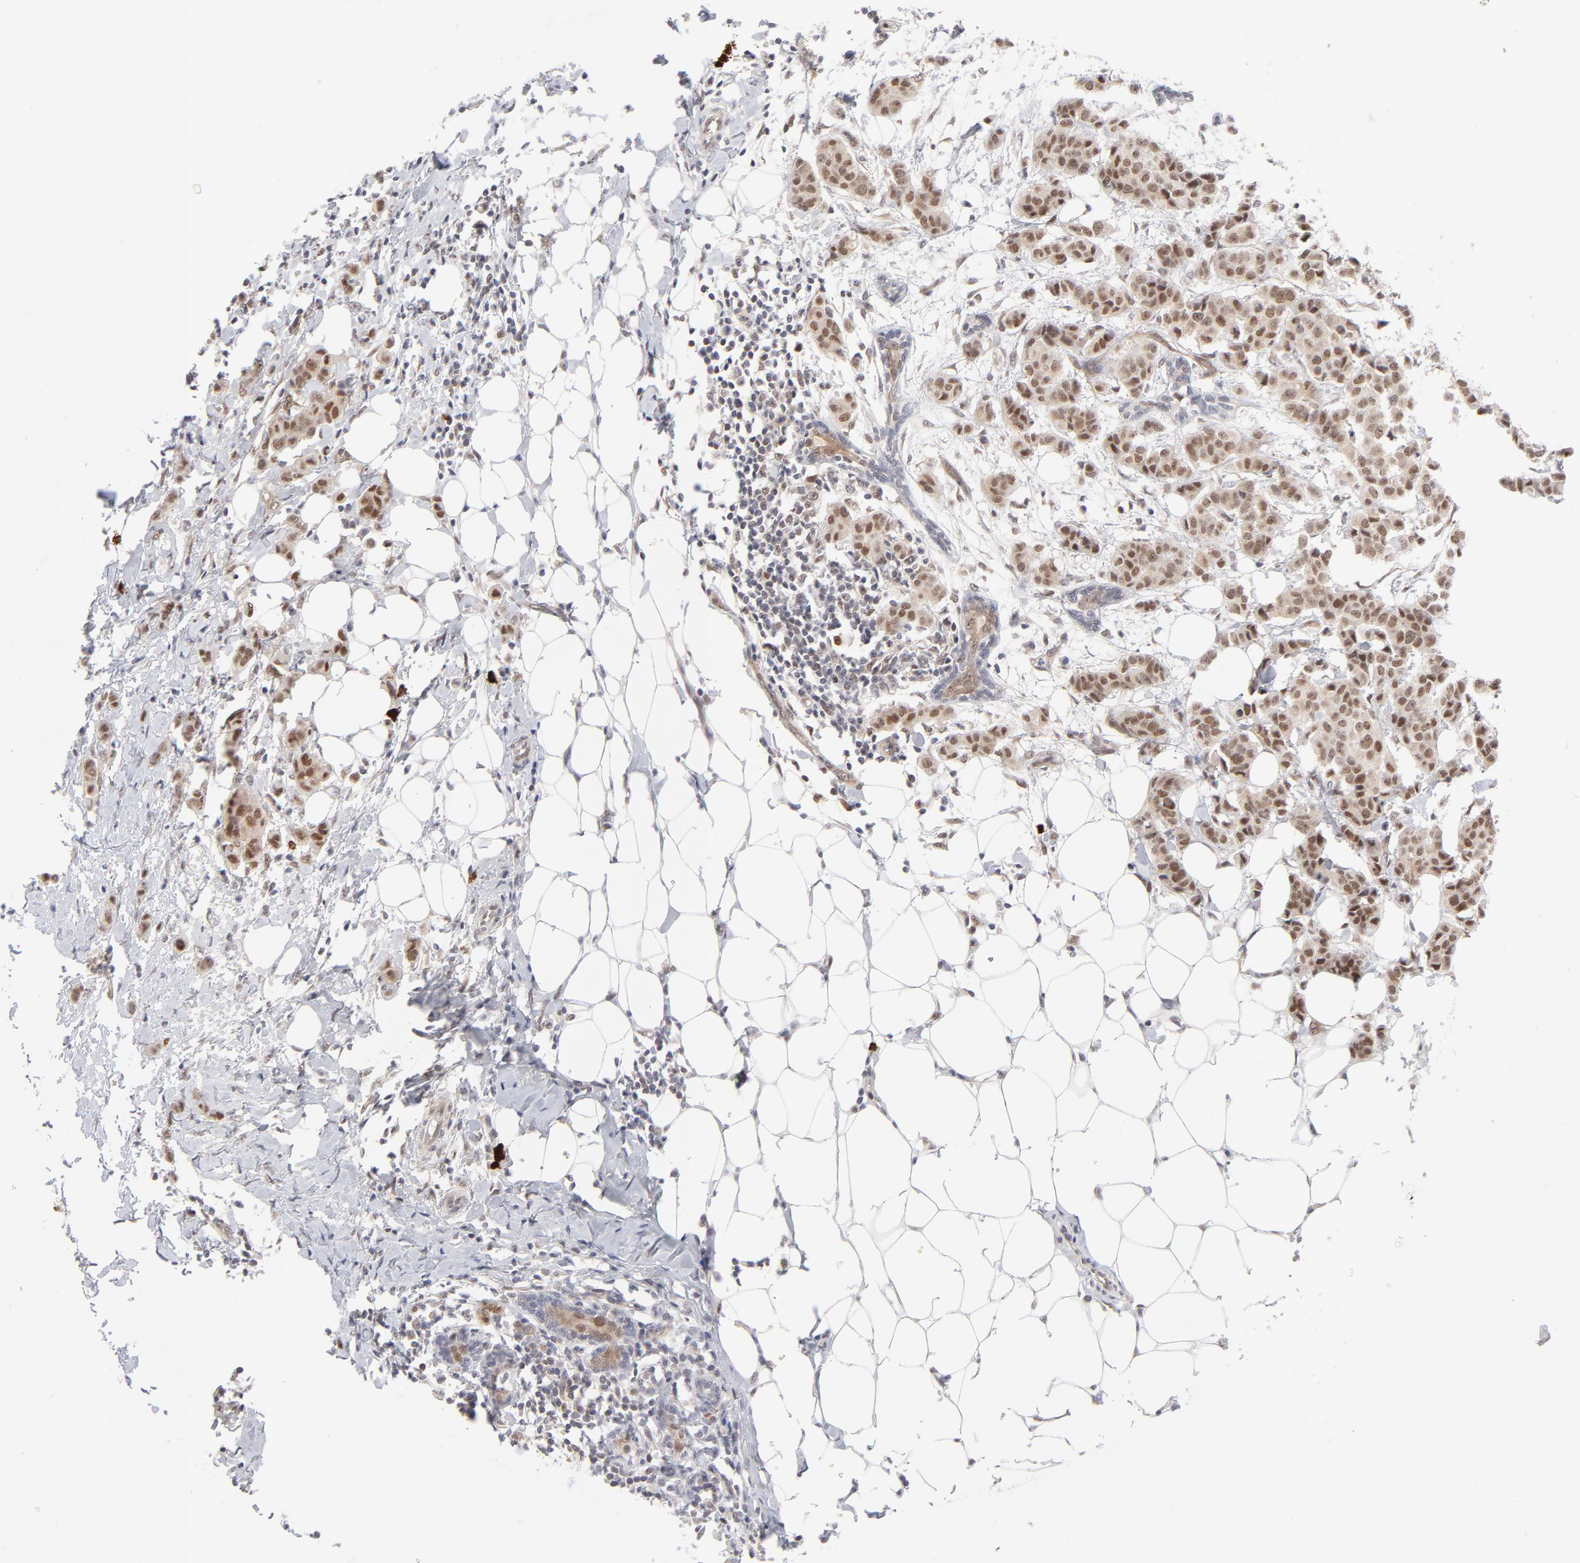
{"staining": {"intensity": "moderate", "quantity": ">75%", "location": "cytoplasmic/membranous,nuclear"}, "tissue": "breast cancer", "cell_type": "Tumor cells", "image_type": "cancer", "snomed": [{"axis": "morphology", "description": "Duct carcinoma"}, {"axis": "topography", "description": "Breast"}], "caption": "Tumor cells demonstrate medium levels of moderate cytoplasmic/membranous and nuclear staining in about >75% of cells in breast cancer. Ihc stains the protein of interest in brown and the nuclei are stained blue.", "gene": "NBN", "patient": {"sex": "female", "age": 40}}